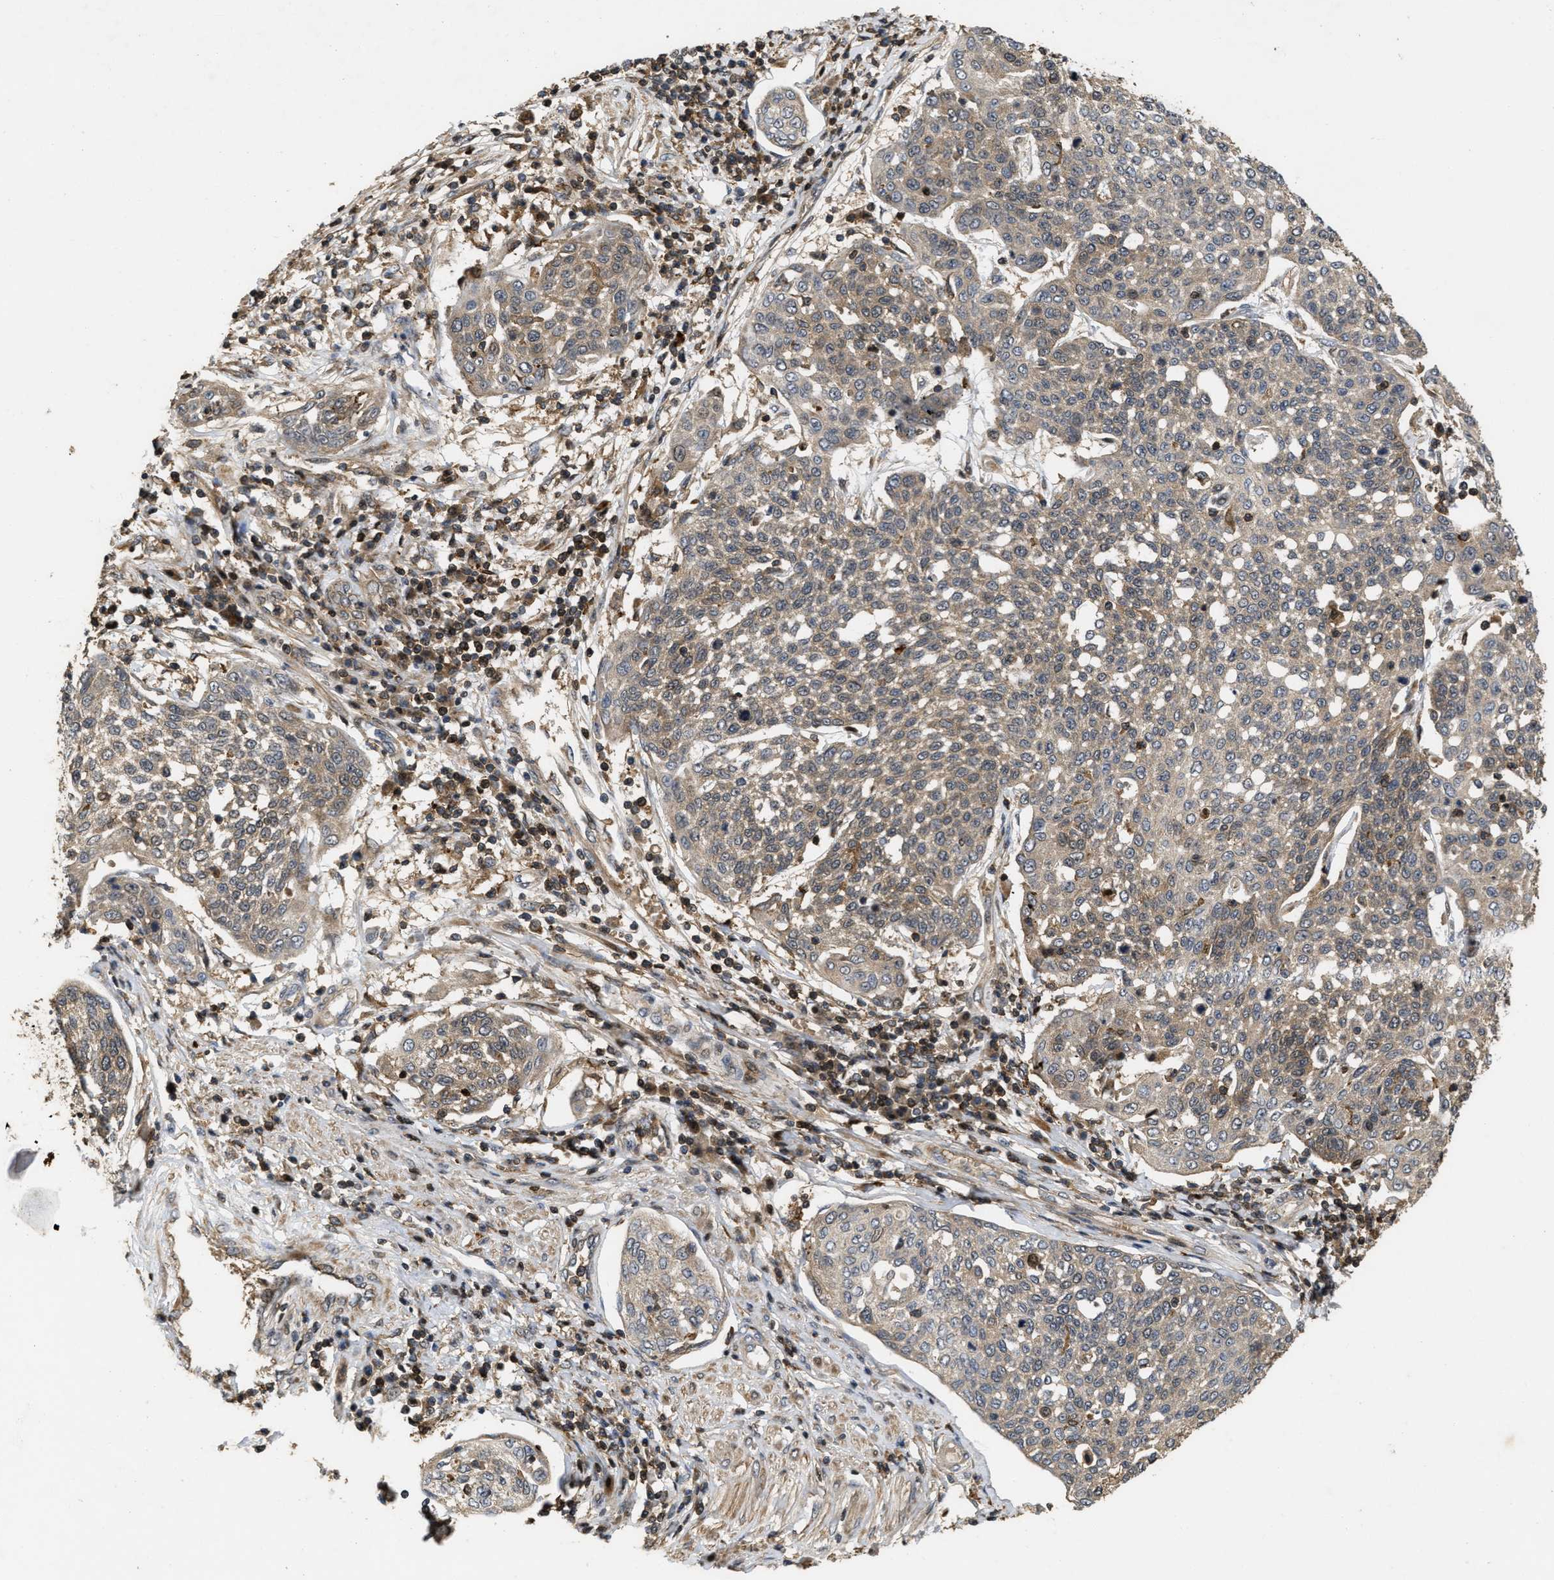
{"staining": {"intensity": "weak", "quantity": ">75%", "location": "cytoplasmic/membranous"}, "tissue": "cervical cancer", "cell_type": "Tumor cells", "image_type": "cancer", "snomed": [{"axis": "morphology", "description": "Squamous cell carcinoma, NOS"}, {"axis": "topography", "description": "Cervix"}], "caption": "High-magnification brightfield microscopy of cervical cancer stained with DAB (brown) and counterstained with hematoxylin (blue). tumor cells exhibit weak cytoplasmic/membranous staining is present in about>75% of cells.", "gene": "CBR3", "patient": {"sex": "female", "age": 34}}